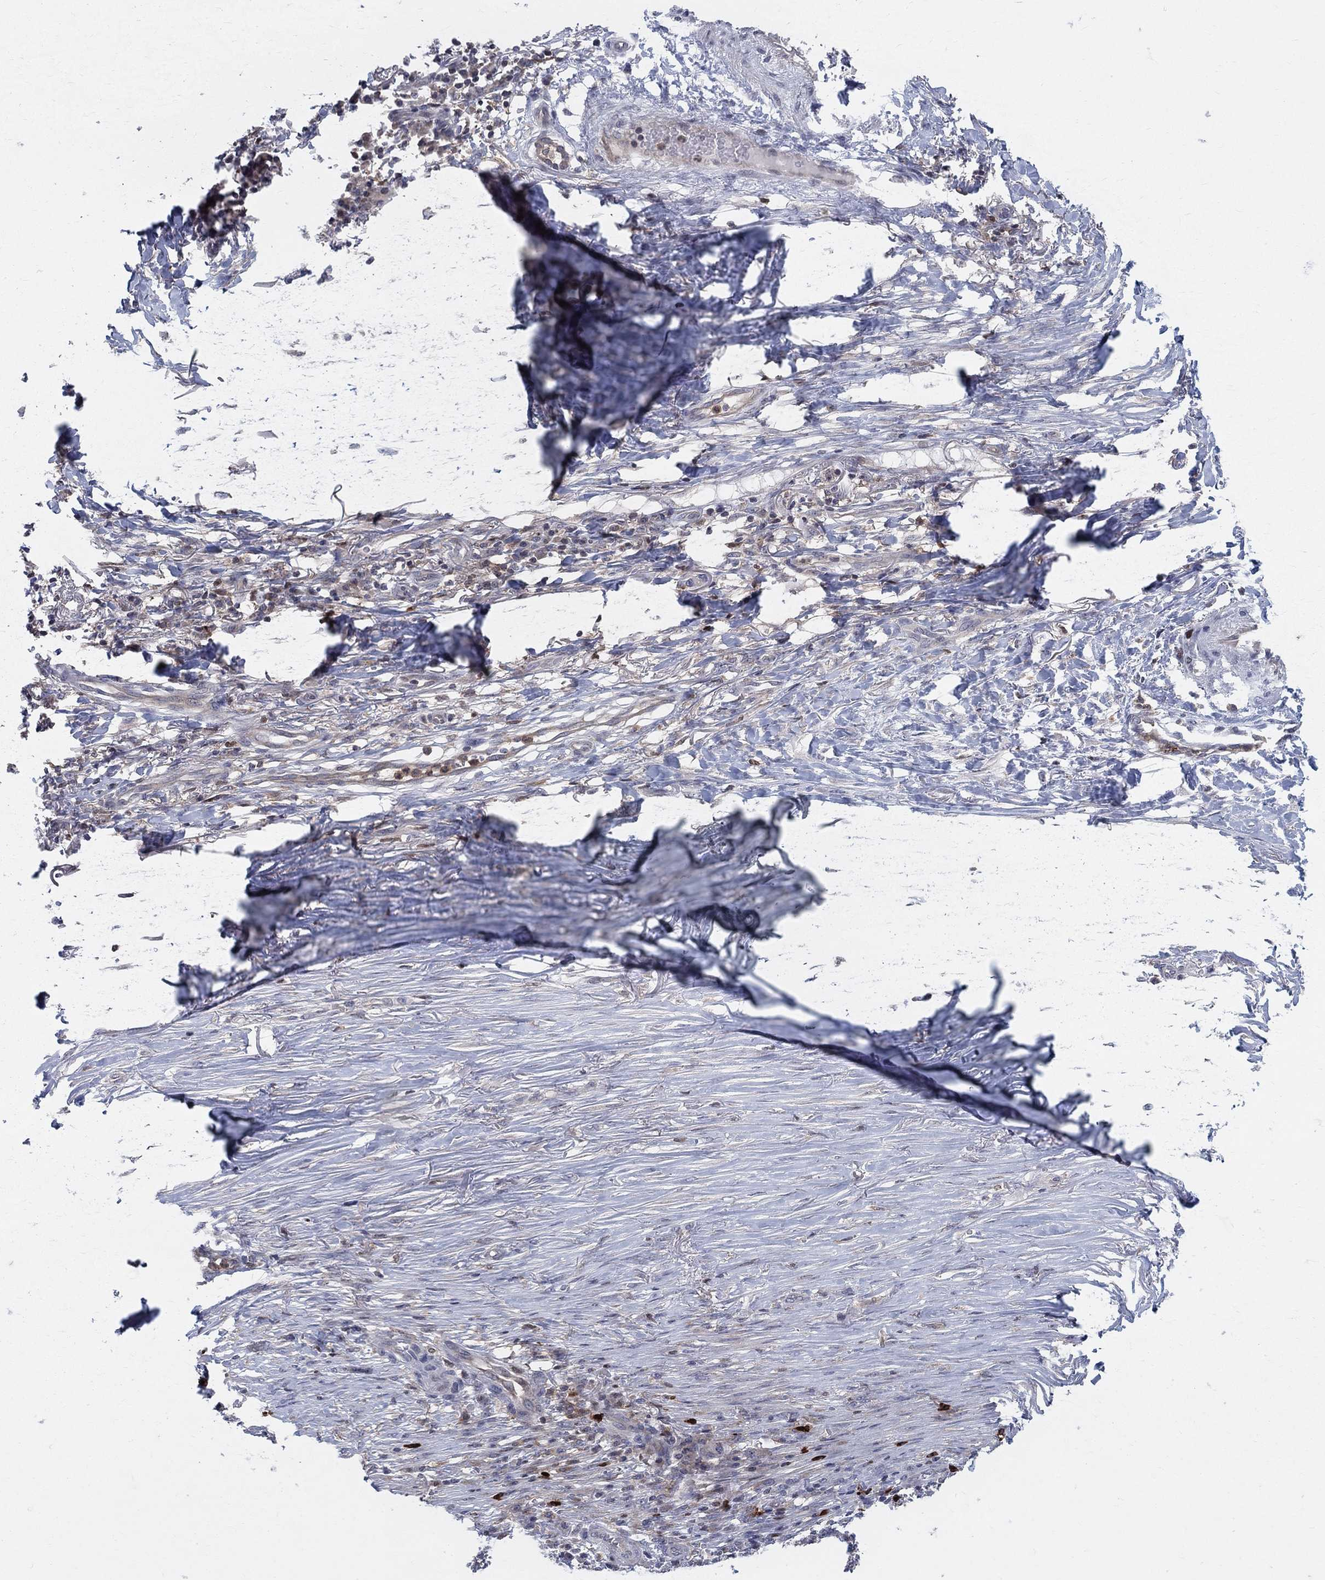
{"staining": {"intensity": "negative", "quantity": "none", "location": "none"}, "tissue": "skin cancer", "cell_type": "Tumor cells", "image_type": "cancer", "snomed": [{"axis": "morphology", "description": "Squamous cell carcinoma, NOS"}, {"axis": "topography", "description": "Skin"}], "caption": "Skin cancer was stained to show a protein in brown. There is no significant expression in tumor cells.", "gene": "ZNHIT3", "patient": {"sex": "male", "age": 70}}